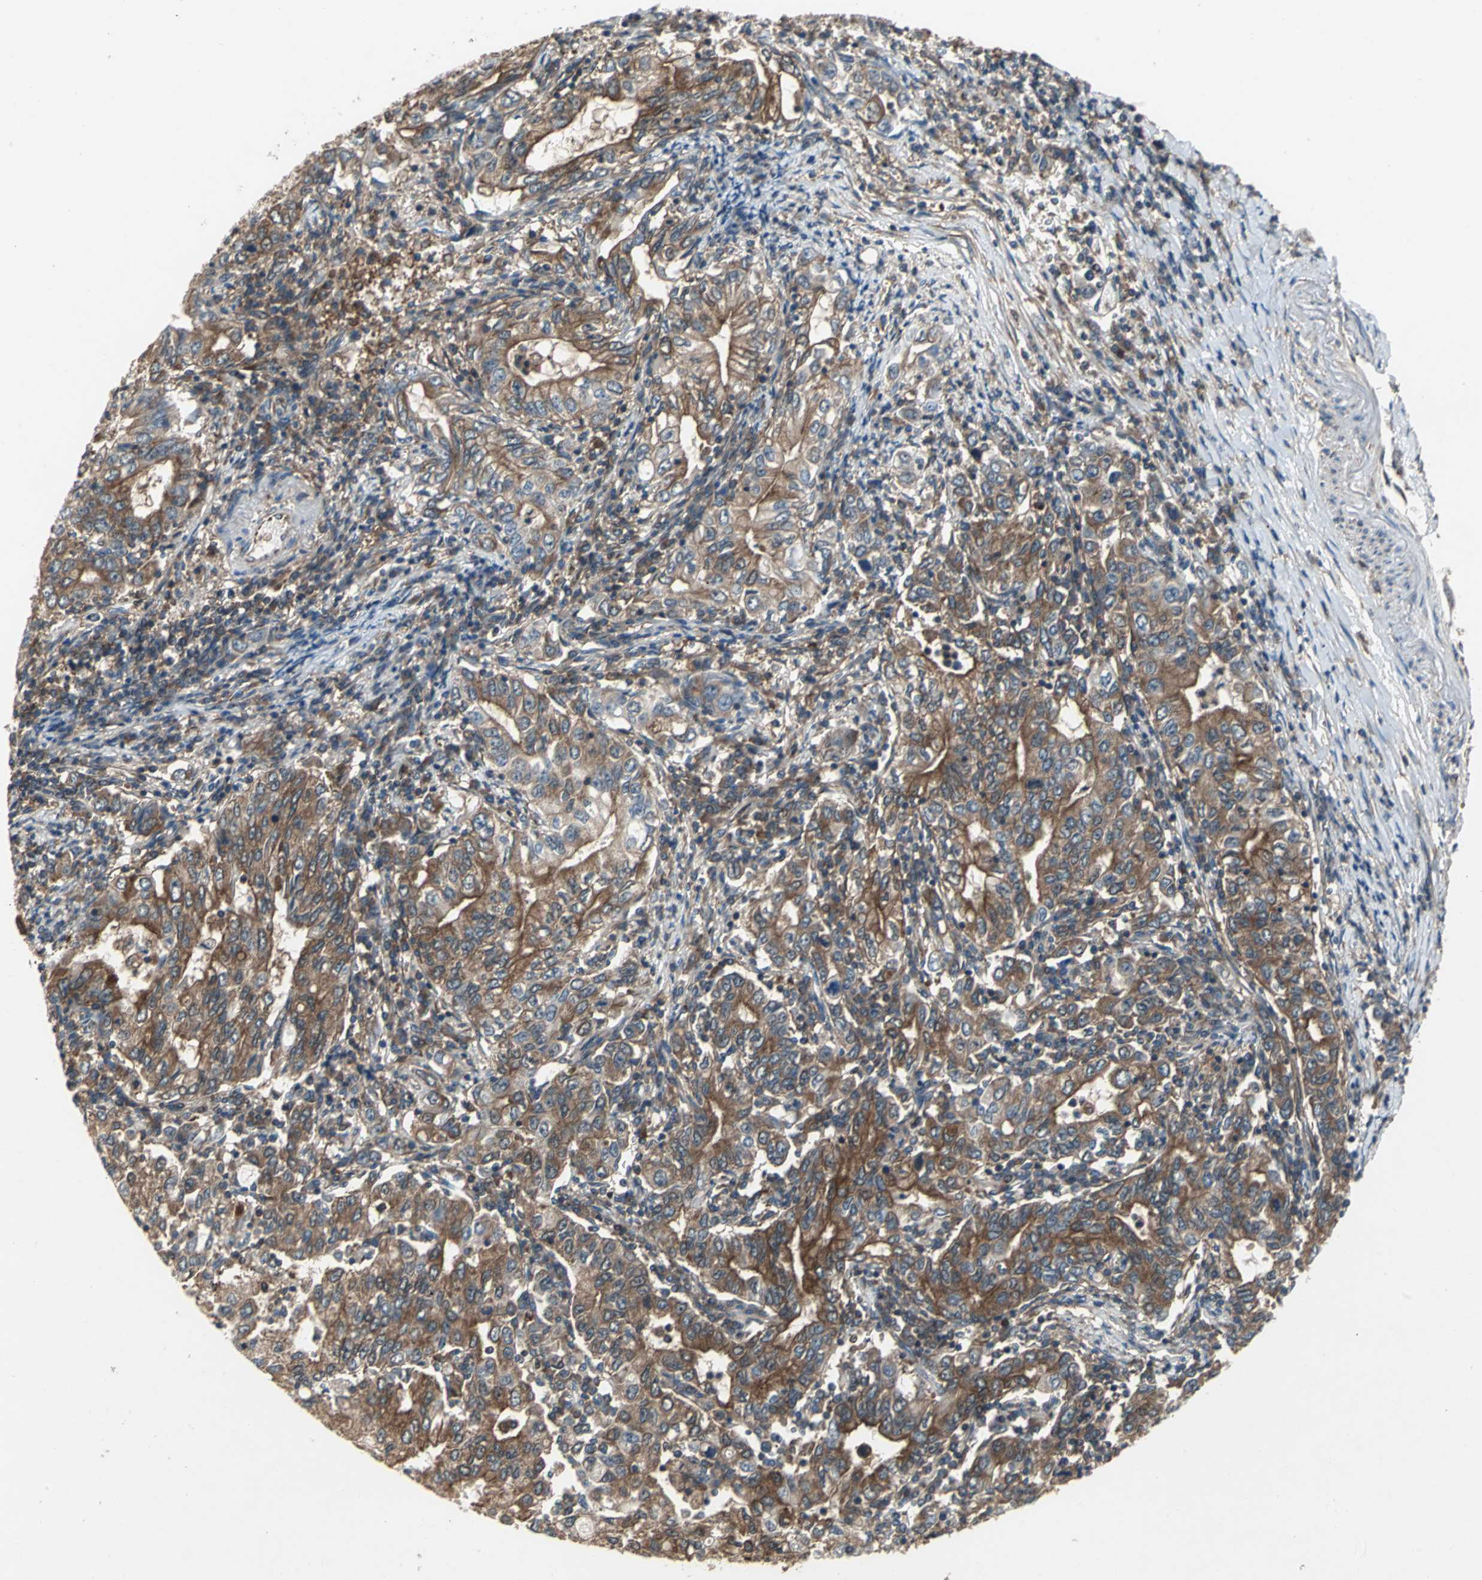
{"staining": {"intensity": "strong", "quantity": ">75%", "location": "cytoplasmic/membranous"}, "tissue": "stomach cancer", "cell_type": "Tumor cells", "image_type": "cancer", "snomed": [{"axis": "morphology", "description": "Adenocarcinoma, NOS"}, {"axis": "topography", "description": "Stomach, lower"}], "caption": "The image reveals immunohistochemical staining of stomach cancer (adenocarcinoma). There is strong cytoplasmic/membranous expression is present in about >75% of tumor cells.", "gene": "CAPN1", "patient": {"sex": "female", "age": 72}}